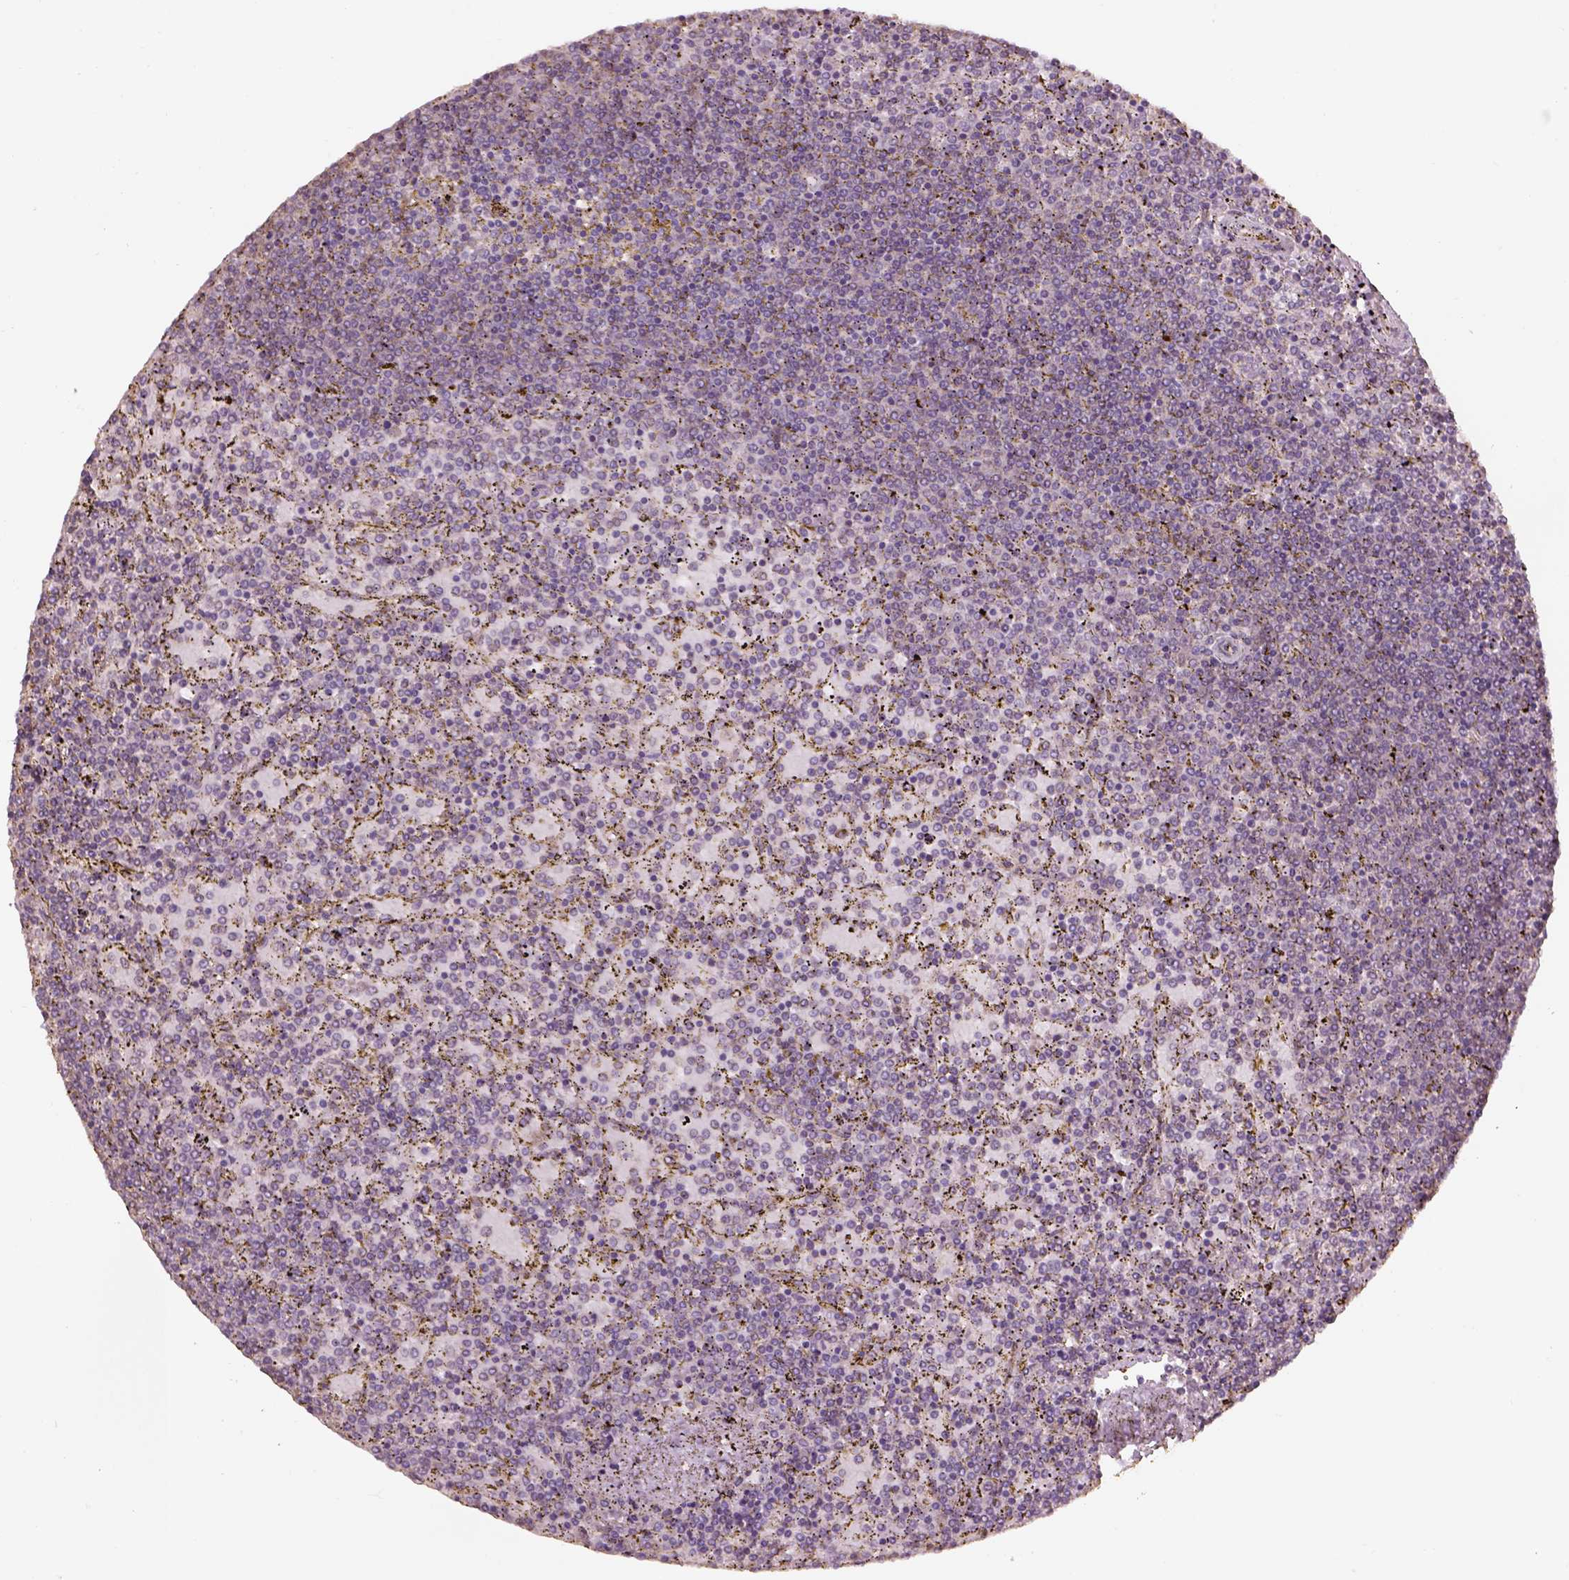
{"staining": {"intensity": "negative", "quantity": "none", "location": "none"}, "tissue": "lymphoma", "cell_type": "Tumor cells", "image_type": "cancer", "snomed": [{"axis": "morphology", "description": "Malignant lymphoma, non-Hodgkin's type, Low grade"}, {"axis": "topography", "description": "Spleen"}], "caption": "Protein analysis of malignant lymphoma, non-Hodgkin's type (low-grade) shows no significant positivity in tumor cells.", "gene": "AP1B1", "patient": {"sex": "female", "age": 77}}